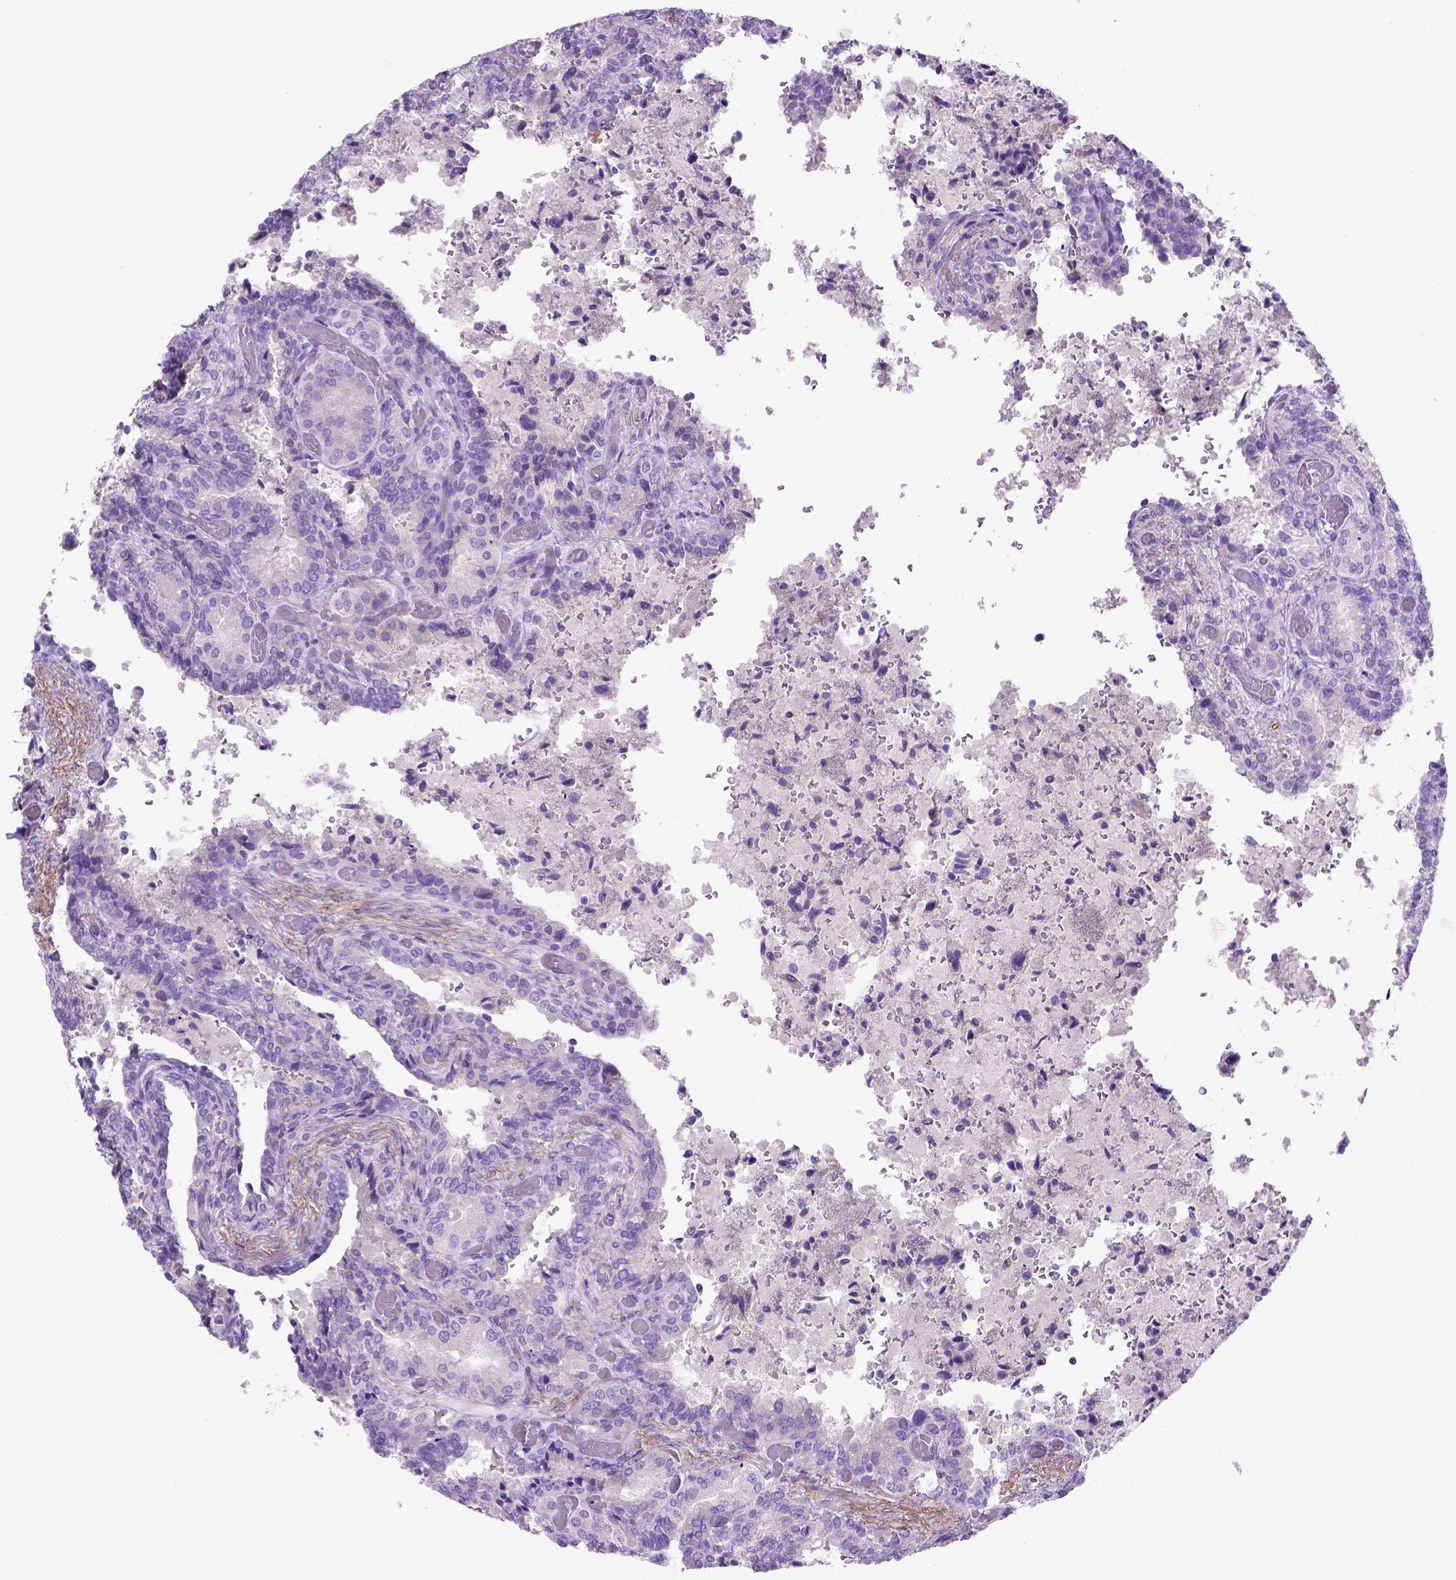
{"staining": {"intensity": "negative", "quantity": "none", "location": "none"}, "tissue": "seminal vesicle", "cell_type": "Glandular cells", "image_type": "normal", "snomed": [{"axis": "morphology", "description": "Normal tissue, NOS"}, {"axis": "topography", "description": "Seminal veicle"}], "caption": "A high-resolution micrograph shows immunohistochemistry (IHC) staining of normal seminal vesicle, which exhibits no significant positivity in glandular cells.", "gene": "SIRPD", "patient": {"sex": "male", "age": 68}}